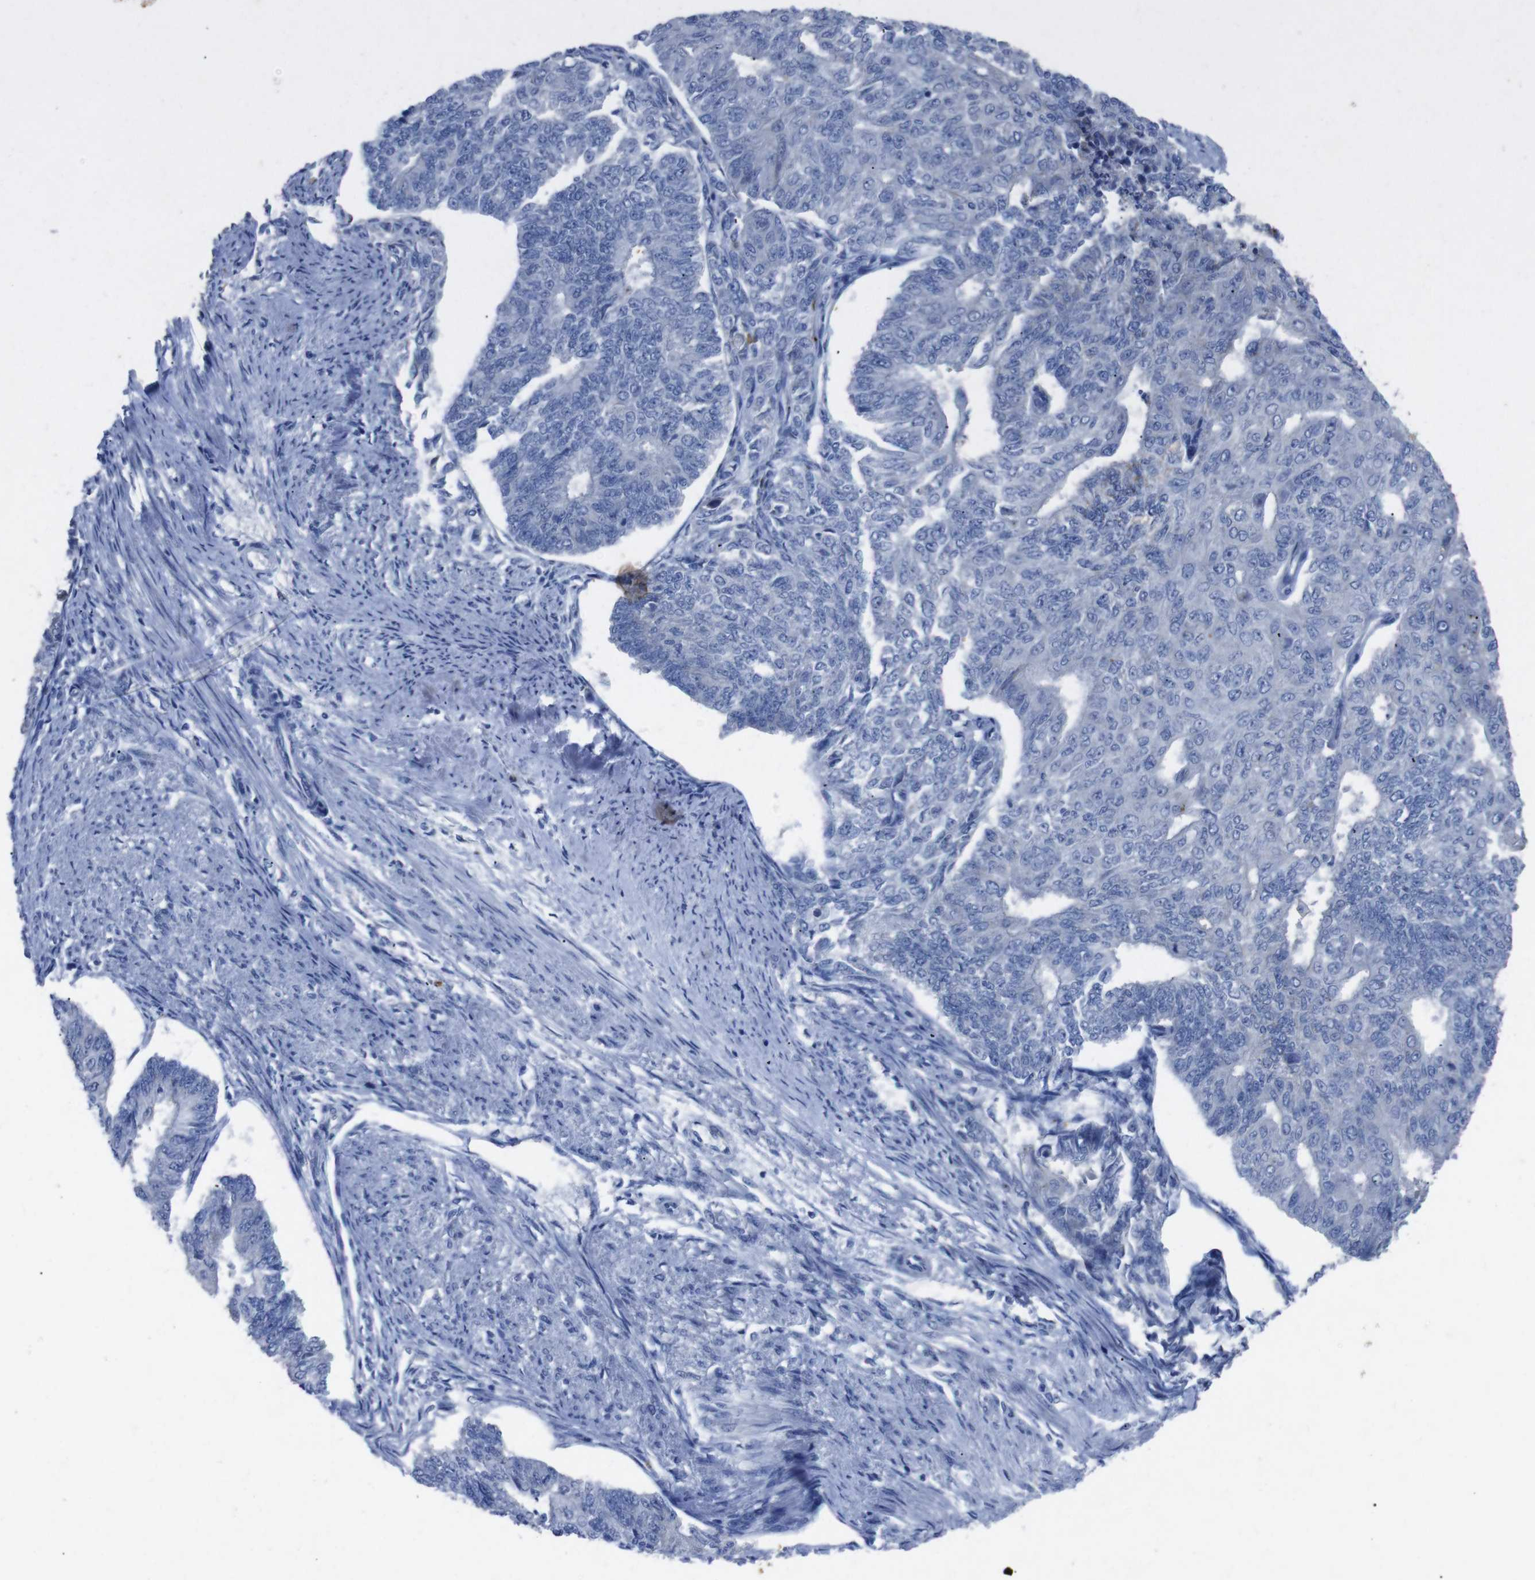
{"staining": {"intensity": "negative", "quantity": "none", "location": "none"}, "tissue": "endometrial cancer", "cell_type": "Tumor cells", "image_type": "cancer", "snomed": [{"axis": "morphology", "description": "Adenocarcinoma, NOS"}, {"axis": "topography", "description": "Endometrium"}], "caption": "A micrograph of adenocarcinoma (endometrial) stained for a protein reveals no brown staining in tumor cells. (DAB (3,3'-diaminobenzidine) immunohistochemistry, high magnification).", "gene": "GJB2", "patient": {"sex": "female", "age": 32}}